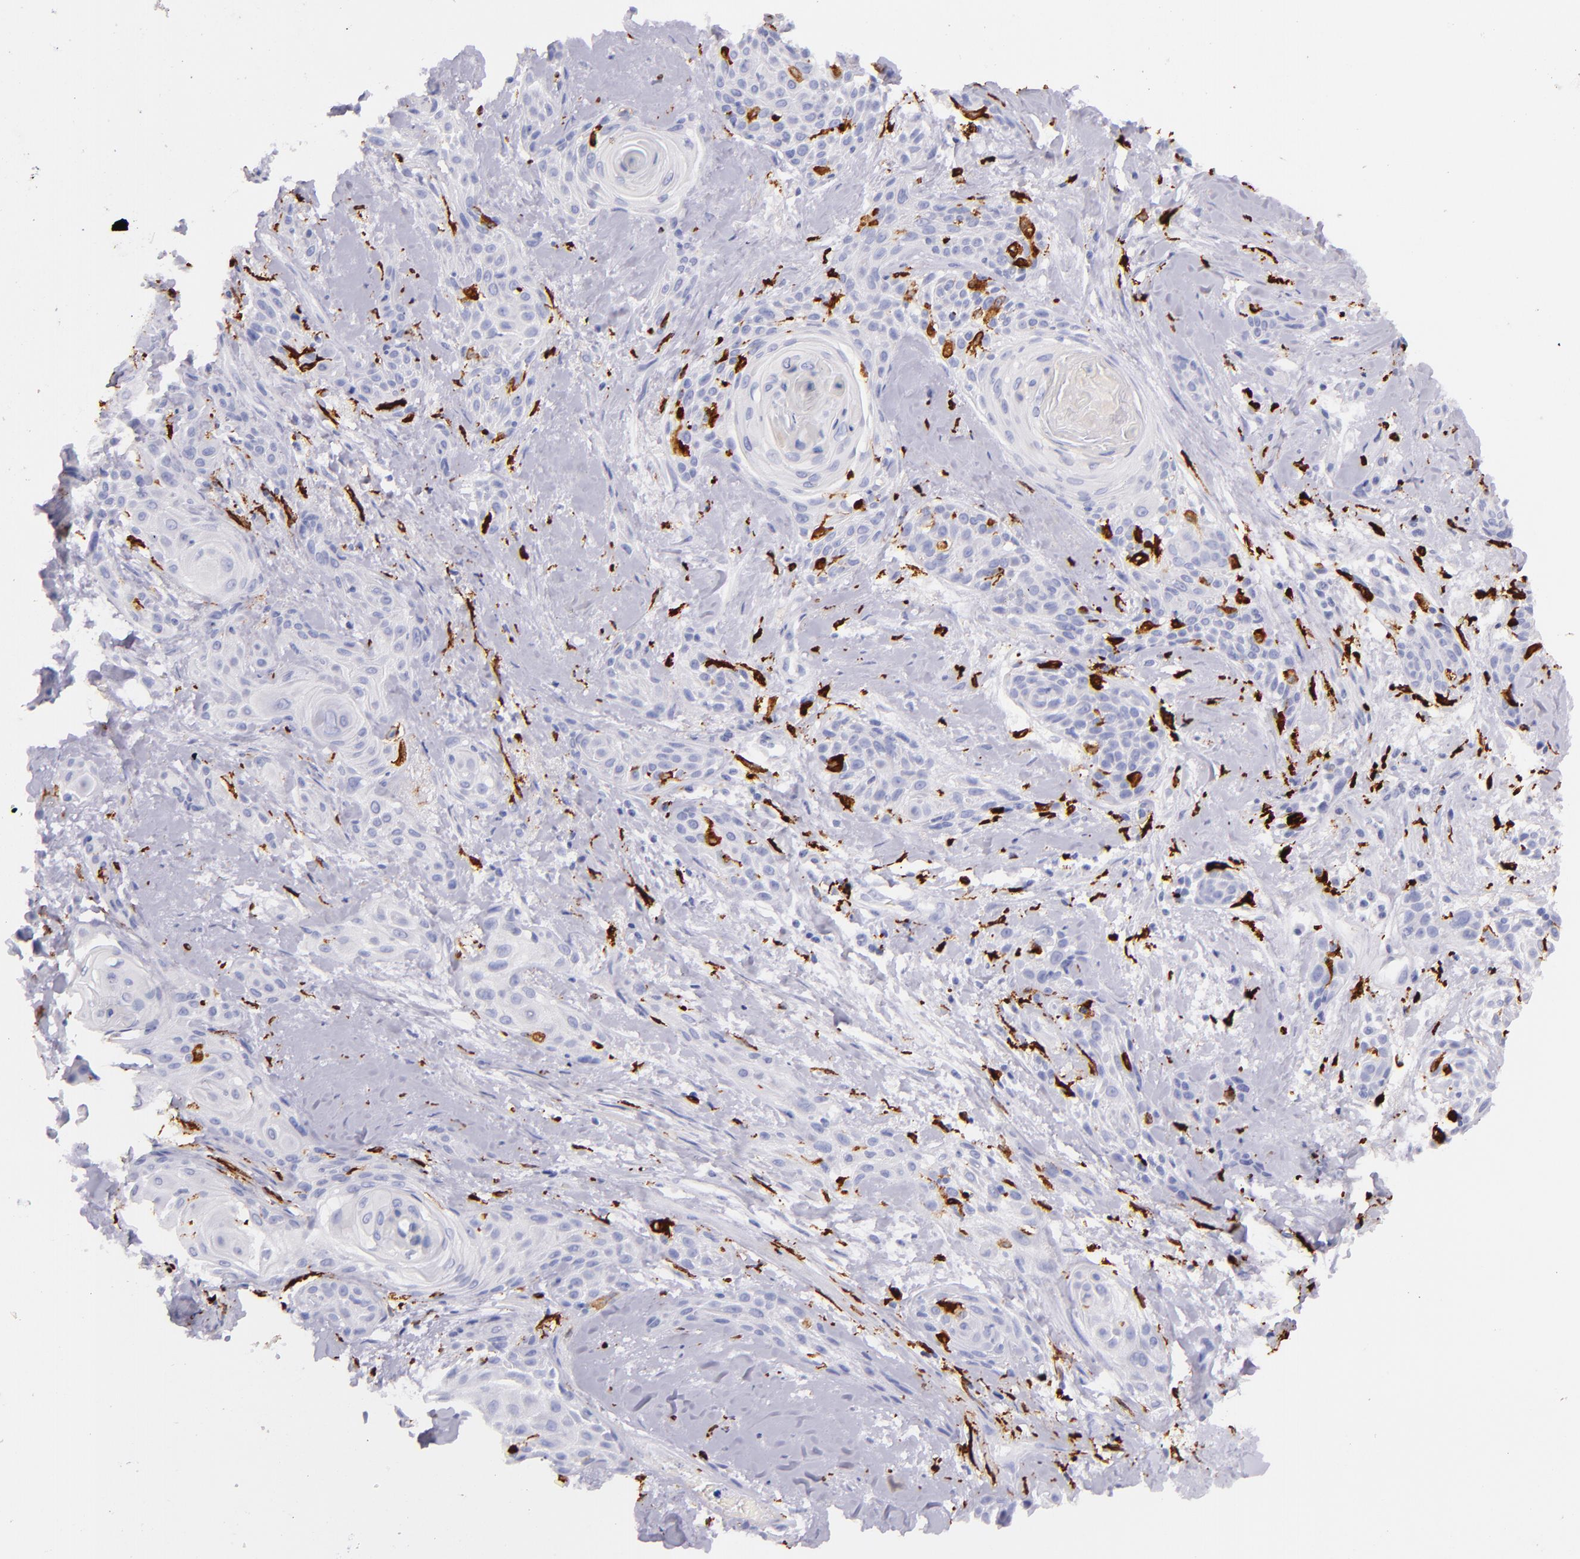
{"staining": {"intensity": "negative", "quantity": "none", "location": "none"}, "tissue": "skin cancer", "cell_type": "Tumor cells", "image_type": "cancer", "snomed": [{"axis": "morphology", "description": "Squamous cell carcinoma, NOS"}, {"axis": "topography", "description": "Skin"}, {"axis": "topography", "description": "Anal"}], "caption": "An IHC histopathology image of skin squamous cell carcinoma is shown. There is no staining in tumor cells of skin squamous cell carcinoma.", "gene": "CD163", "patient": {"sex": "male", "age": 64}}